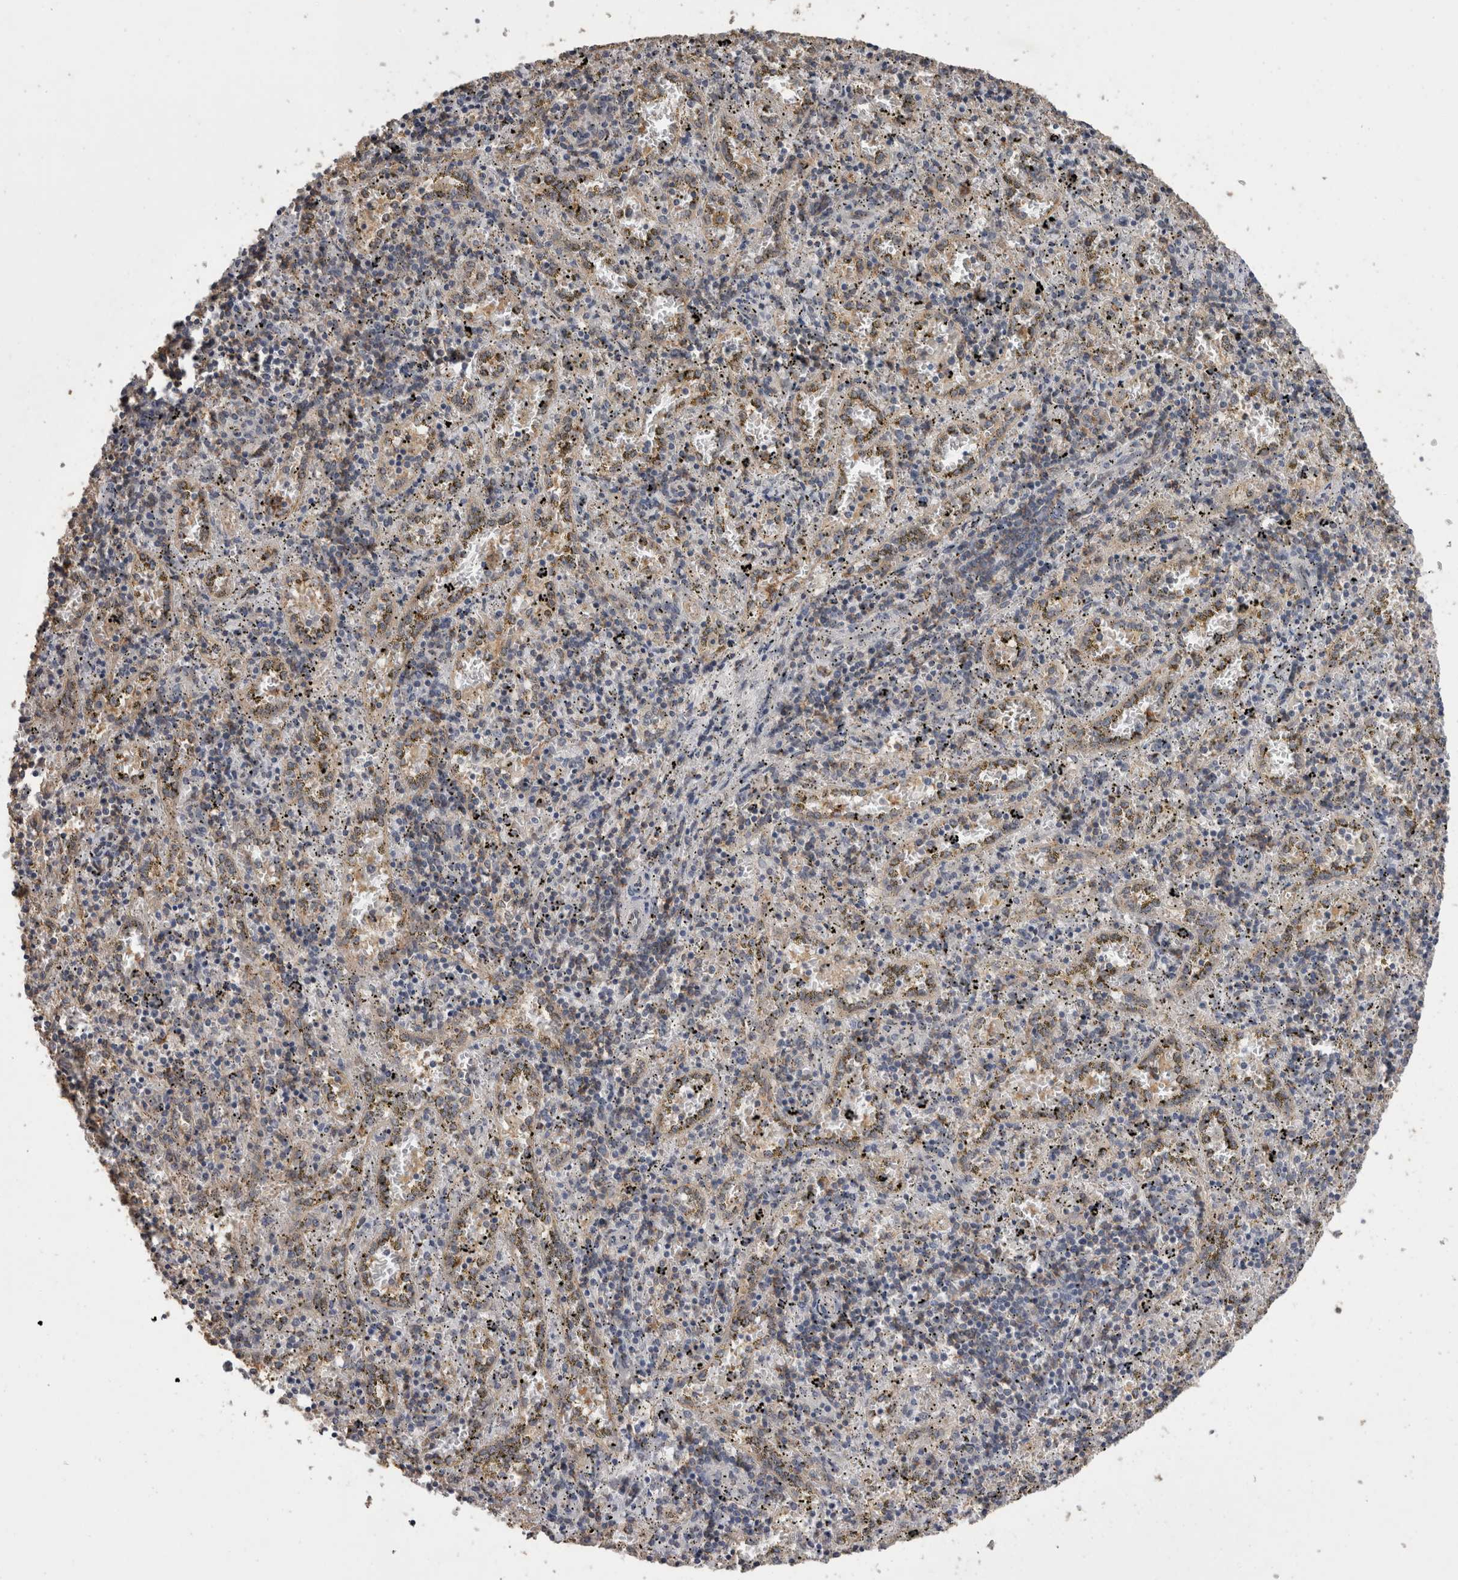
{"staining": {"intensity": "negative", "quantity": "none", "location": "none"}, "tissue": "spleen", "cell_type": "Cells in red pulp", "image_type": "normal", "snomed": [{"axis": "morphology", "description": "Normal tissue, NOS"}, {"axis": "topography", "description": "Spleen"}], "caption": "Unremarkable spleen was stained to show a protein in brown. There is no significant positivity in cells in red pulp. (DAB IHC visualized using brightfield microscopy, high magnification).", "gene": "FHOD3", "patient": {"sex": "male", "age": 11}}